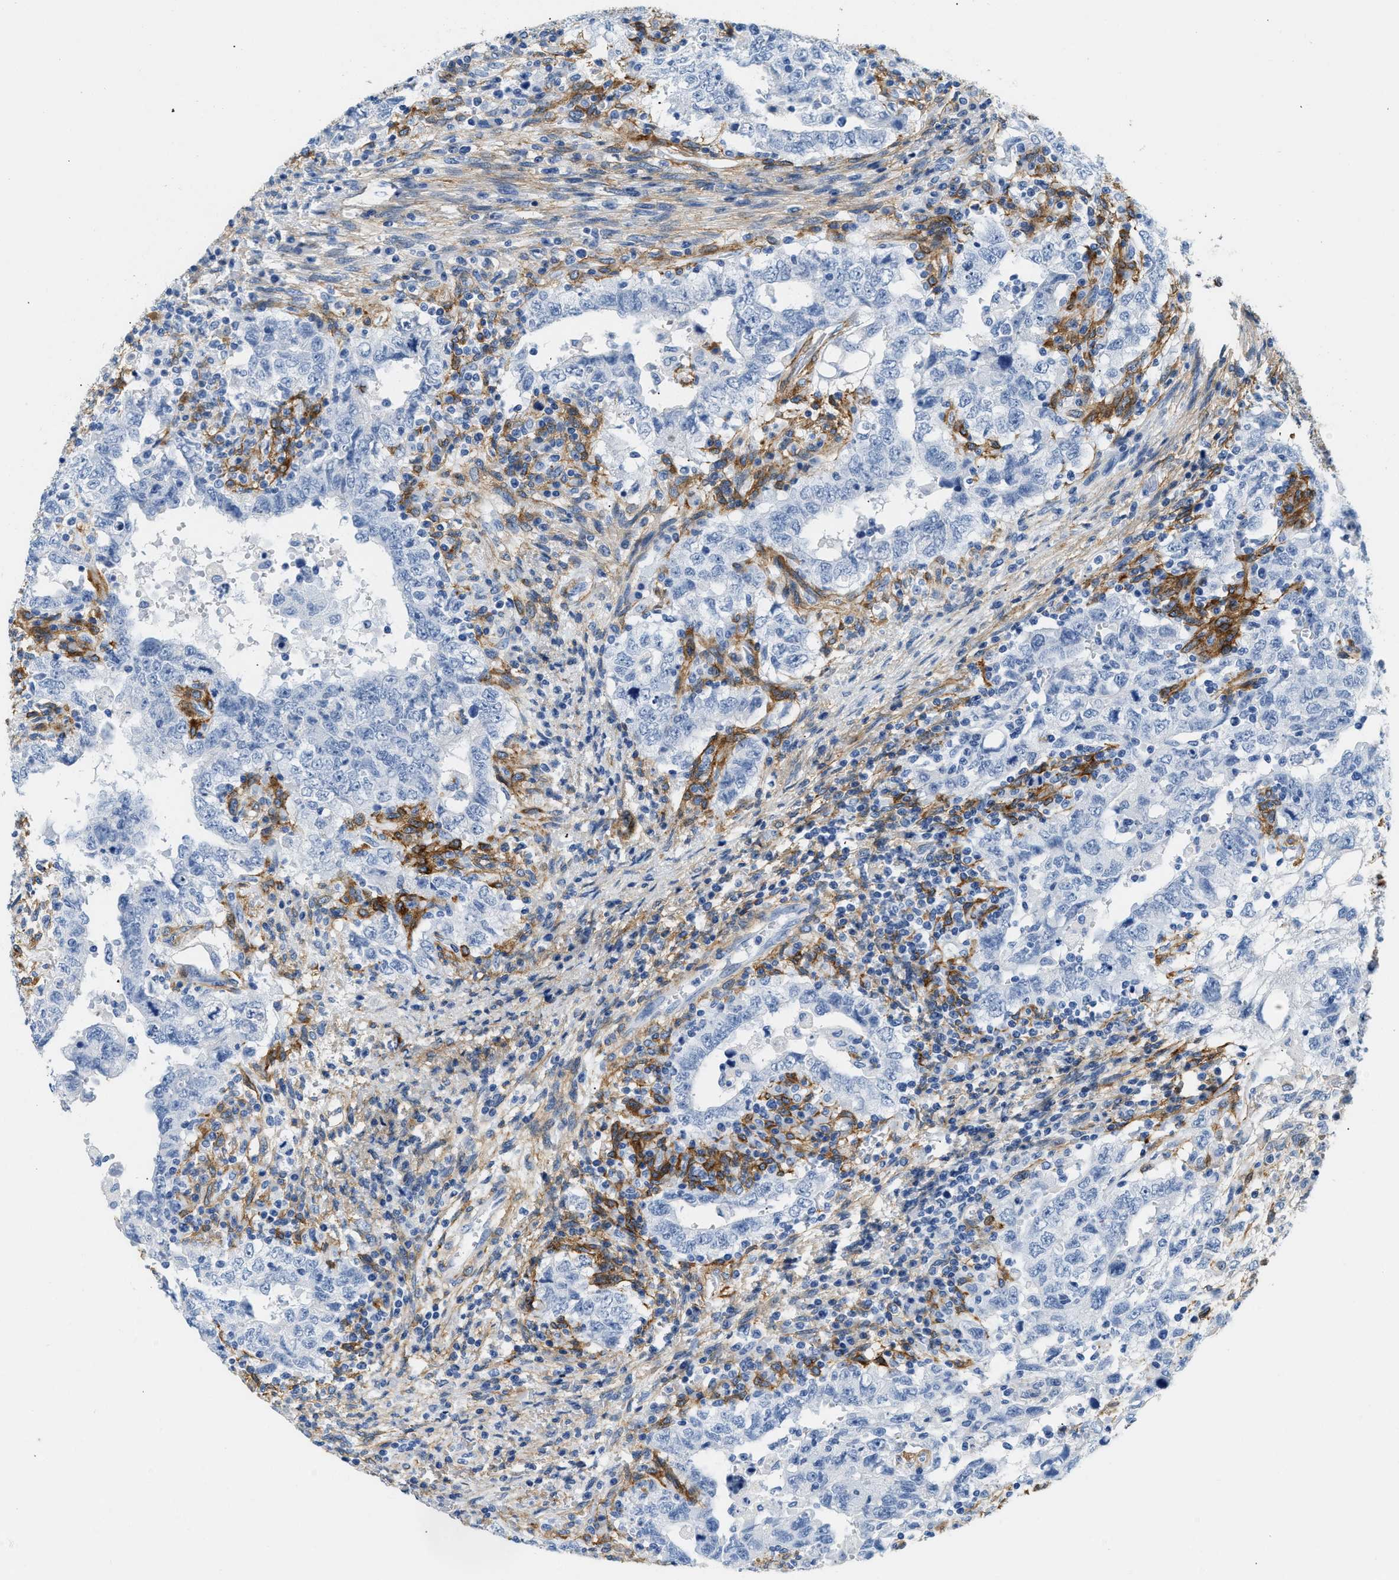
{"staining": {"intensity": "negative", "quantity": "none", "location": "none"}, "tissue": "testis cancer", "cell_type": "Tumor cells", "image_type": "cancer", "snomed": [{"axis": "morphology", "description": "Carcinoma, Embryonal, NOS"}, {"axis": "topography", "description": "Testis"}], "caption": "Testis cancer was stained to show a protein in brown. There is no significant staining in tumor cells.", "gene": "PDGFRB", "patient": {"sex": "male", "age": 26}}